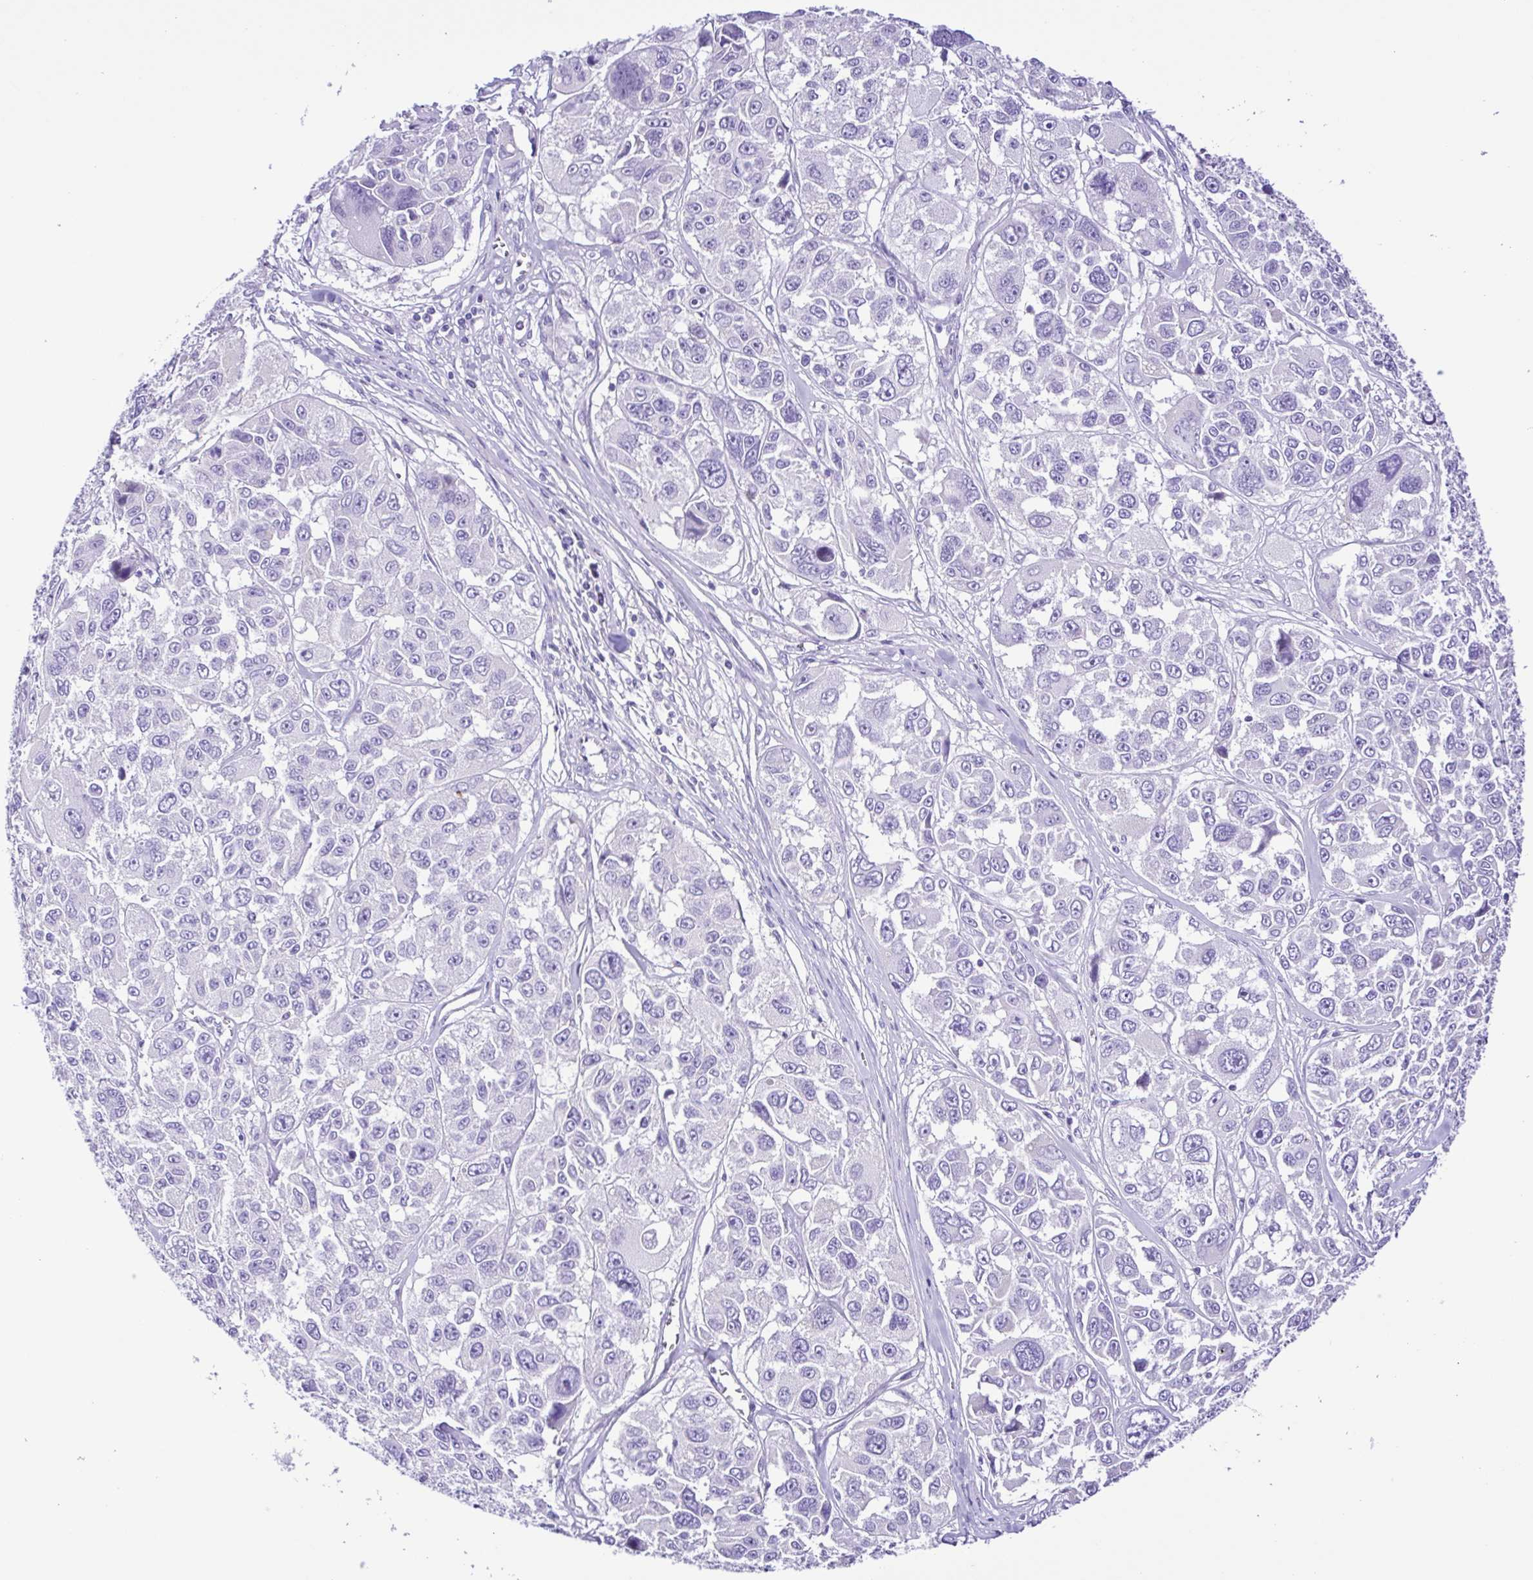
{"staining": {"intensity": "negative", "quantity": "none", "location": "none"}, "tissue": "melanoma", "cell_type": "Tumor cells", "image_type": "cancer", "snomed": [{"axis": "morphology", "description": "Malignant melanoma, NOS"}, {"axis": "topography", "description": "Skin"}], "caption": "Immunohistochemical staining of human melanoma exhibits no significant expression in tumor cells.", "gene": "CD72", "patient": {"sex": "female", "age": 66}}